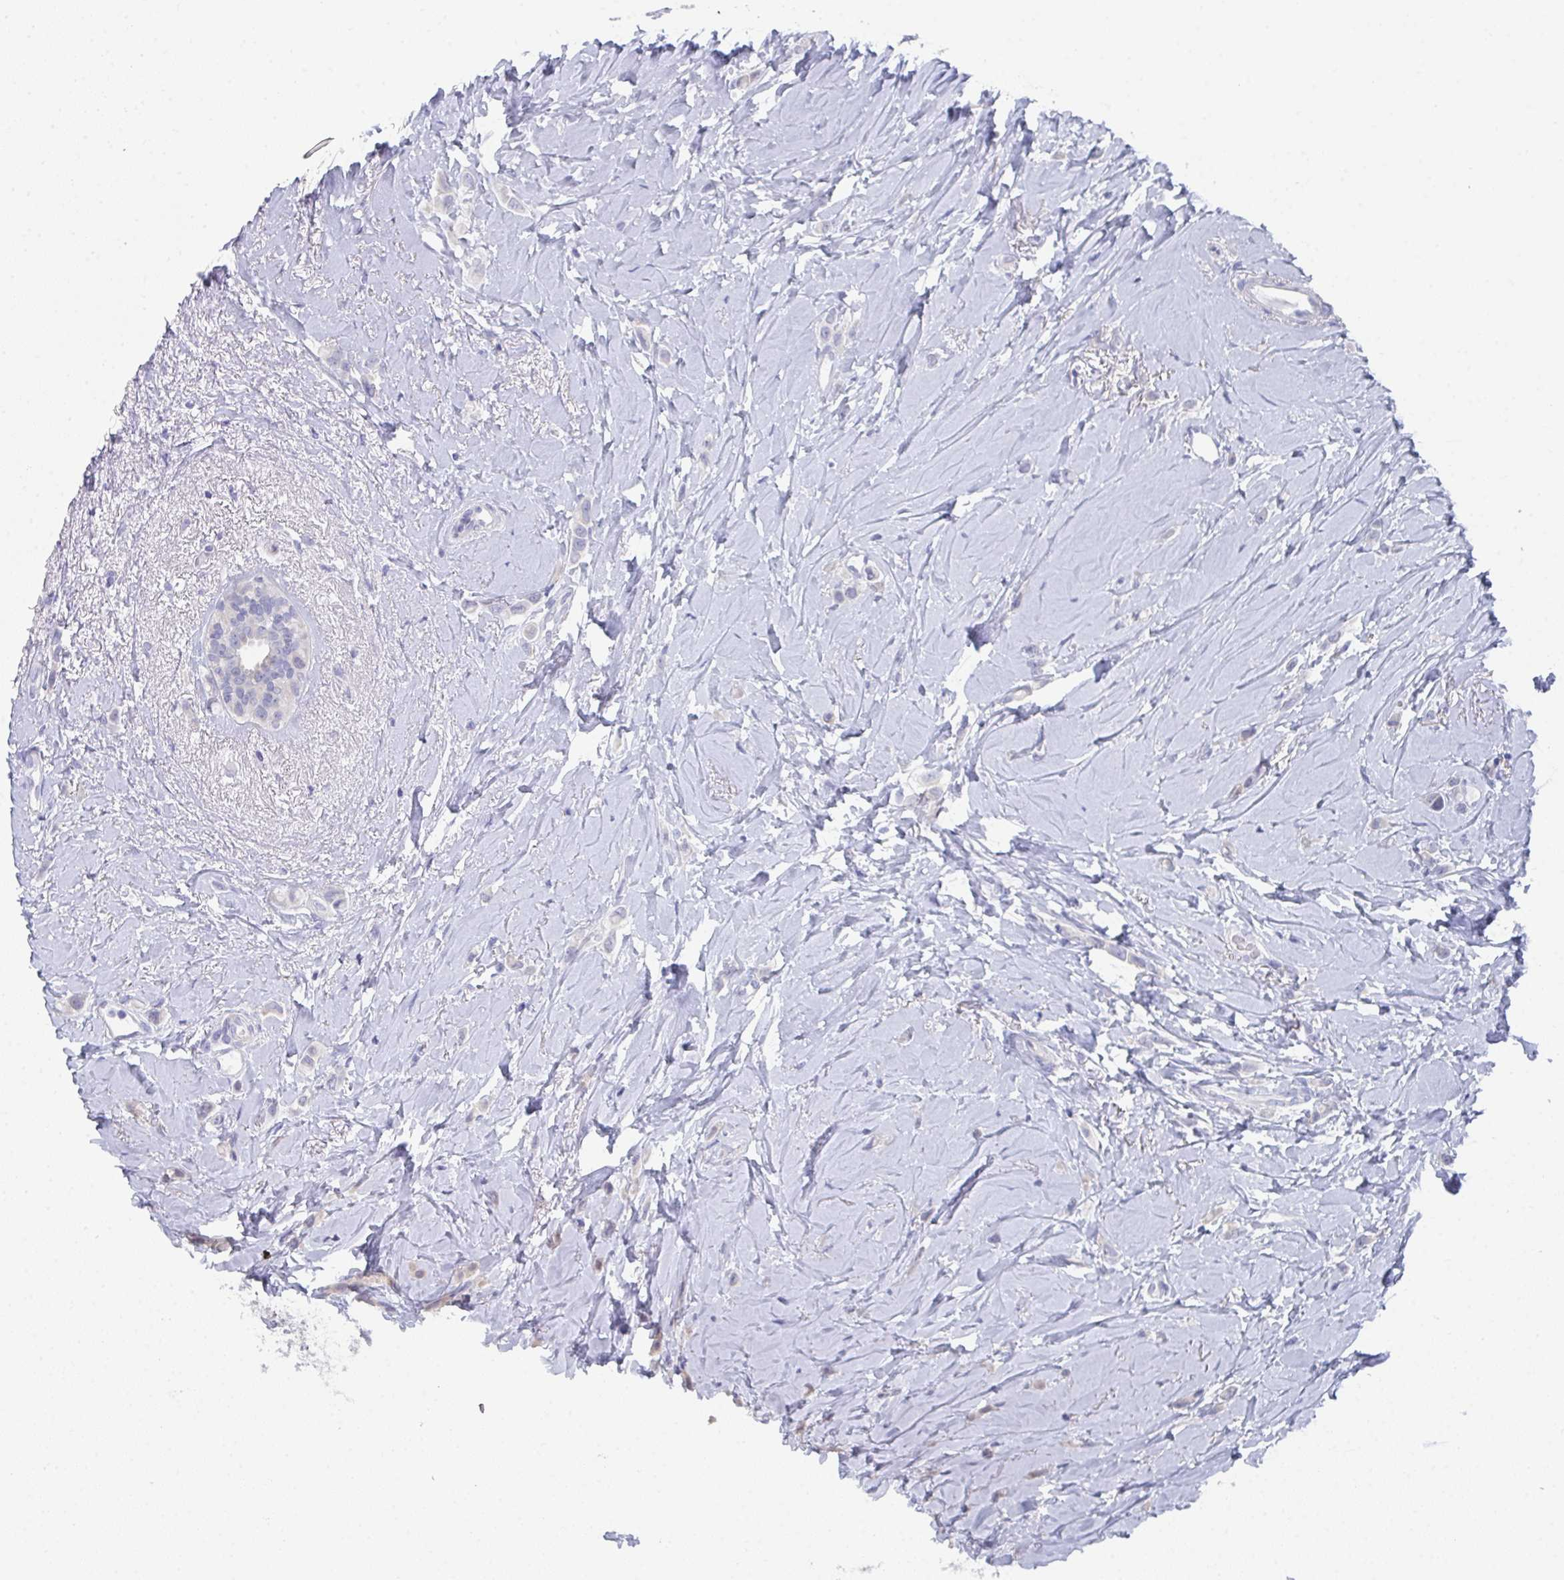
{"staining": {"intensity": "negative", "quantity": "none", "location": "none"}, "tissue": "breast cancer", "cell_type": "Tumor cells", "image_type": "cancer", "snomed": [{"axis": "morphology", "description": "Lobular carcinoma"}, {"axis": "topography", "description": "Breast"}], "caption": "DAB immunohistochemical staining of human breast cancer (lobular carcinoma) shows no significant positivity in tumor cells. The staining is performed using DAB brown chromogen with nuclei counter-stained in using hematoxylin.", "gene": "DYDC2", "patient": {"sex": "female", "age": 66}}